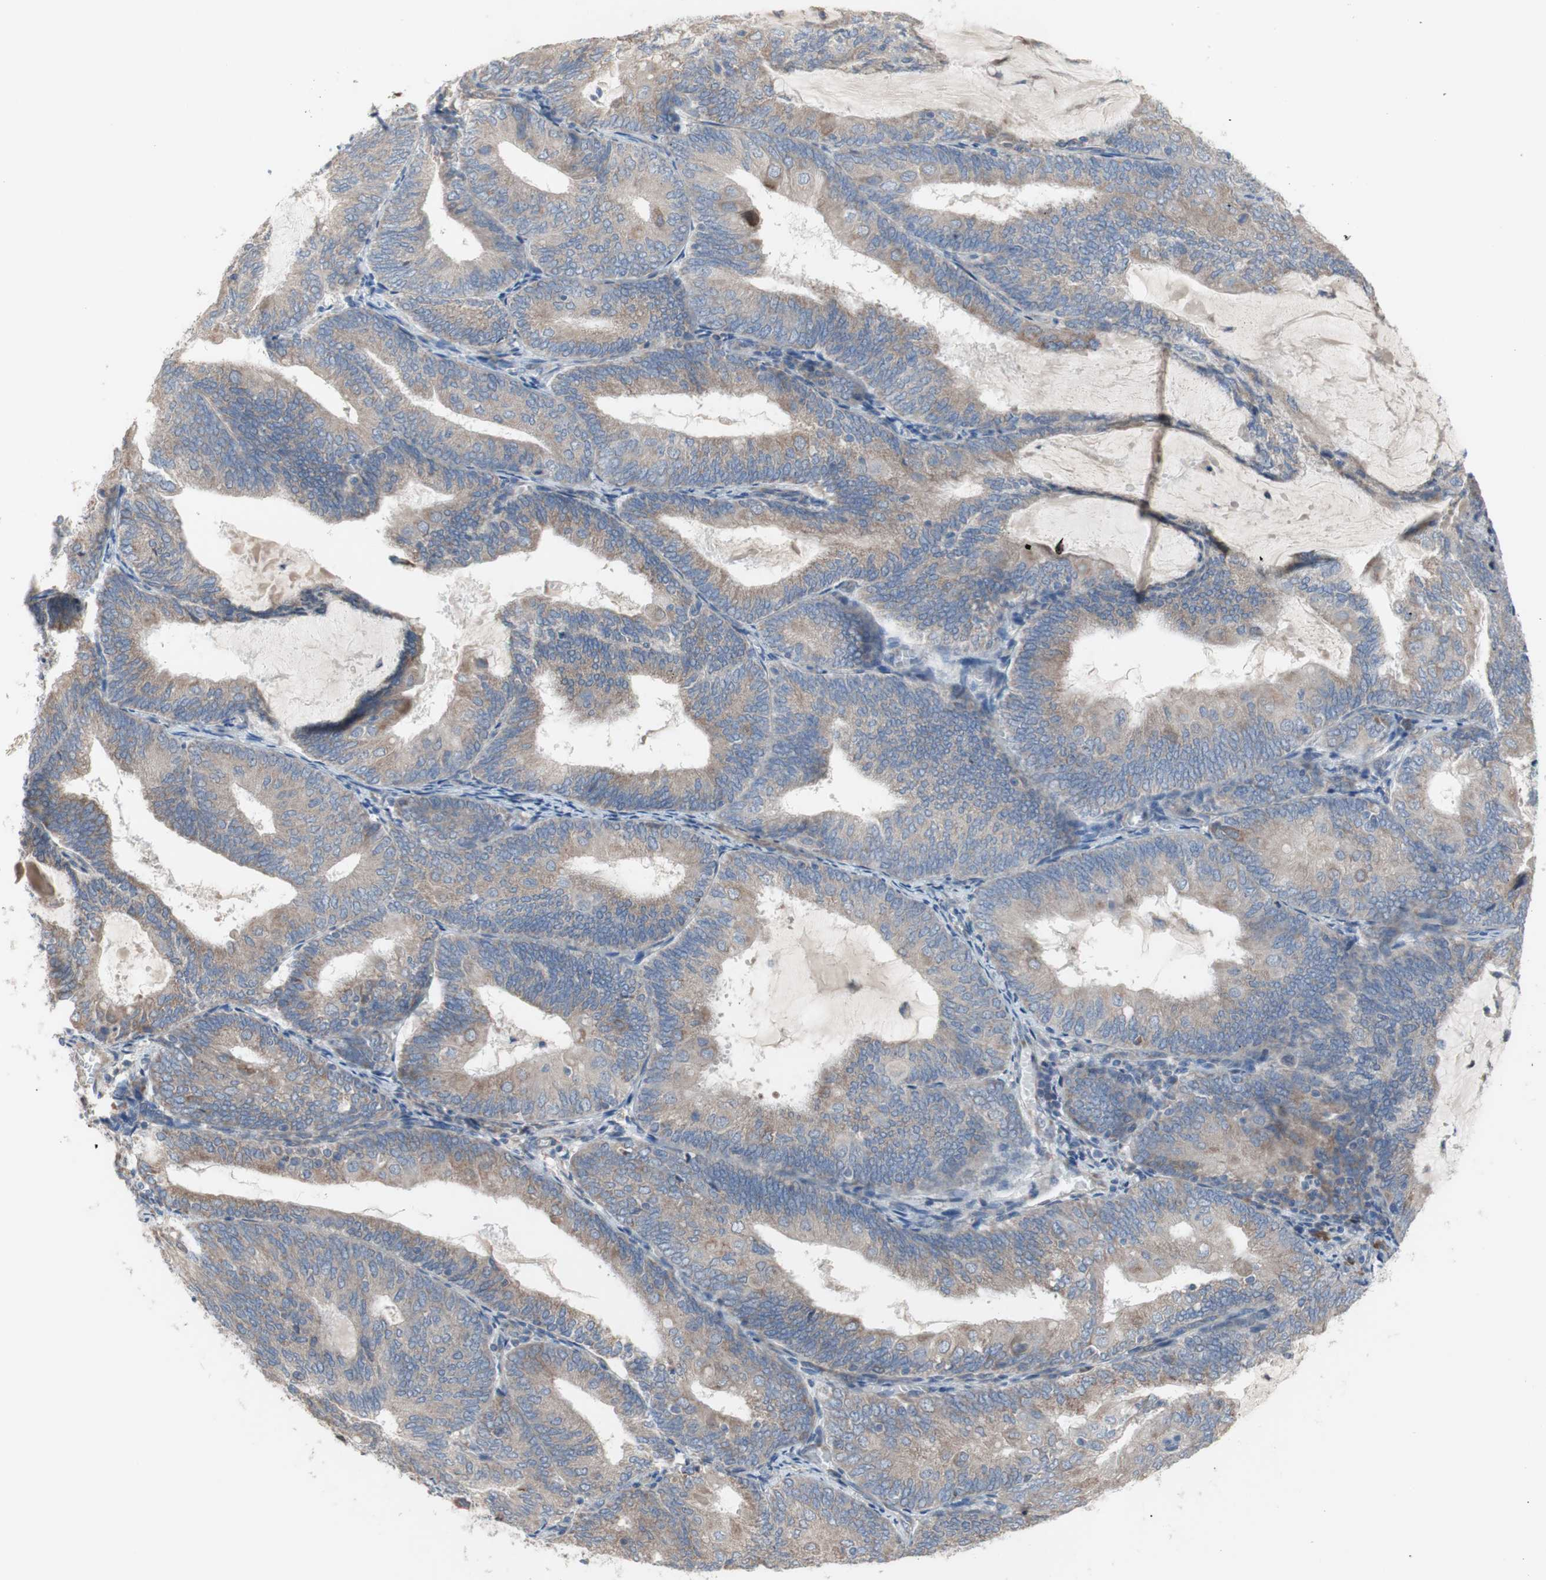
{"staining": {"intensity": "weak", "quantity": ">75%", "location": "cytoplasmic/membranous"}, "tissue": "endometrial cancer", "cell_type": "Tumor cells", "image_type": "cancer", "snomed": [{"axis": "morphology", "description": "Adenocarcinoma, NOS"}, {"axis": "topography", "description": "Endometrium"}], "caption": "The micrograph displays immunohistochemical staining of endometrial cancer. There is weak cytoplasmic/membranous staining is appreciated in about >75% of tumor cells.", "gene": "TTC14", "patient": {"sex": "female", "age": 81}}